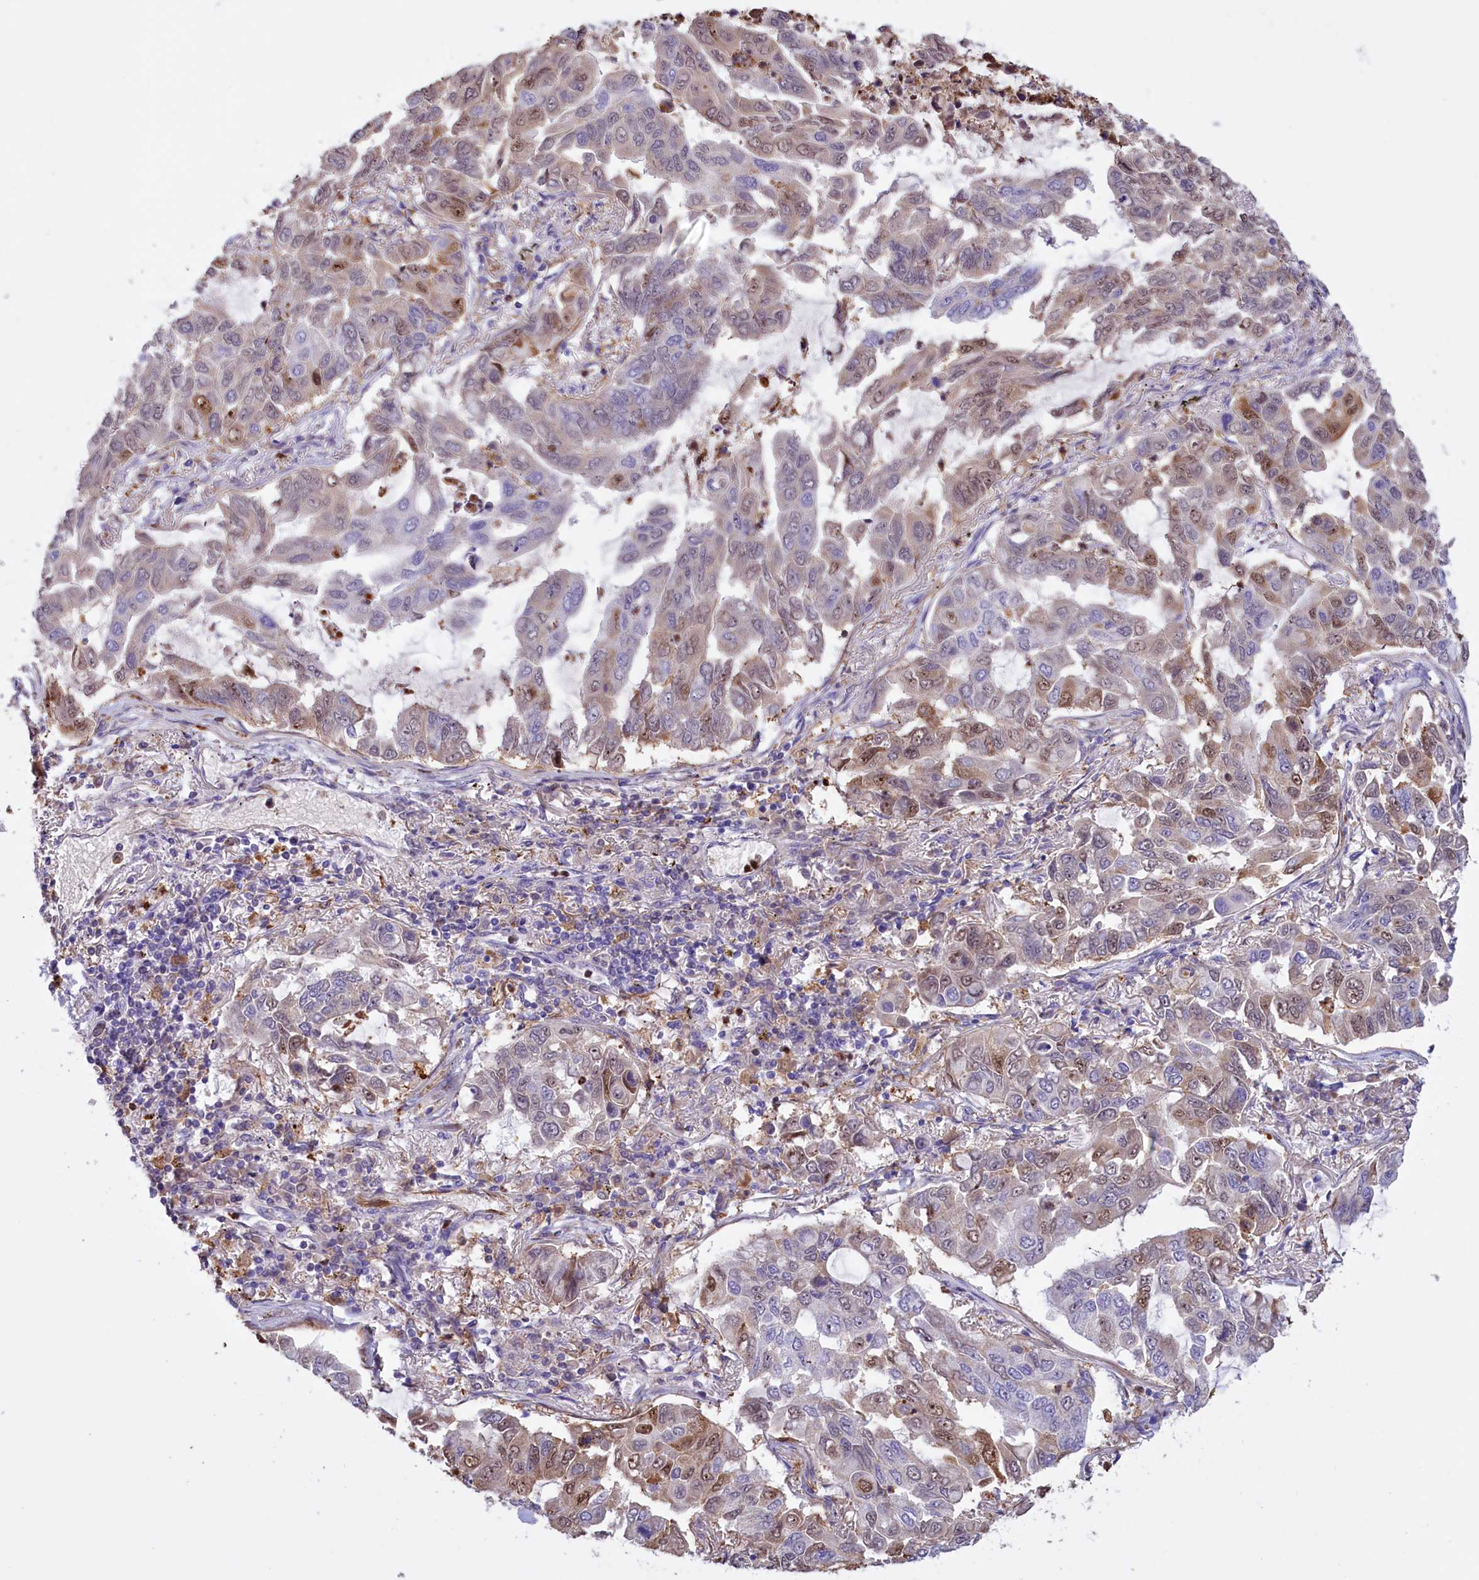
{"staining": {"intensity": "moderate", "quantity": "<25%", "location": "cytoplasmic/membranous,nuclear"}, "tissue": "lung cancer", "cell_type": "Tumor cells", "image_type": "cancer", "snomed": [{"axis": "morphology", "description": "Adenocarcinoma, NOS"}, {"axis": "topography", "description": "Lung"}], "caption": "Protein staining of lung cancer tissue demonstrates moderate cytoplasmic/membranous and nuclear staining in about <25% of tumor cells.", "gene": "FAM149B1", "patient": {"sex": "male", "age": 64}}